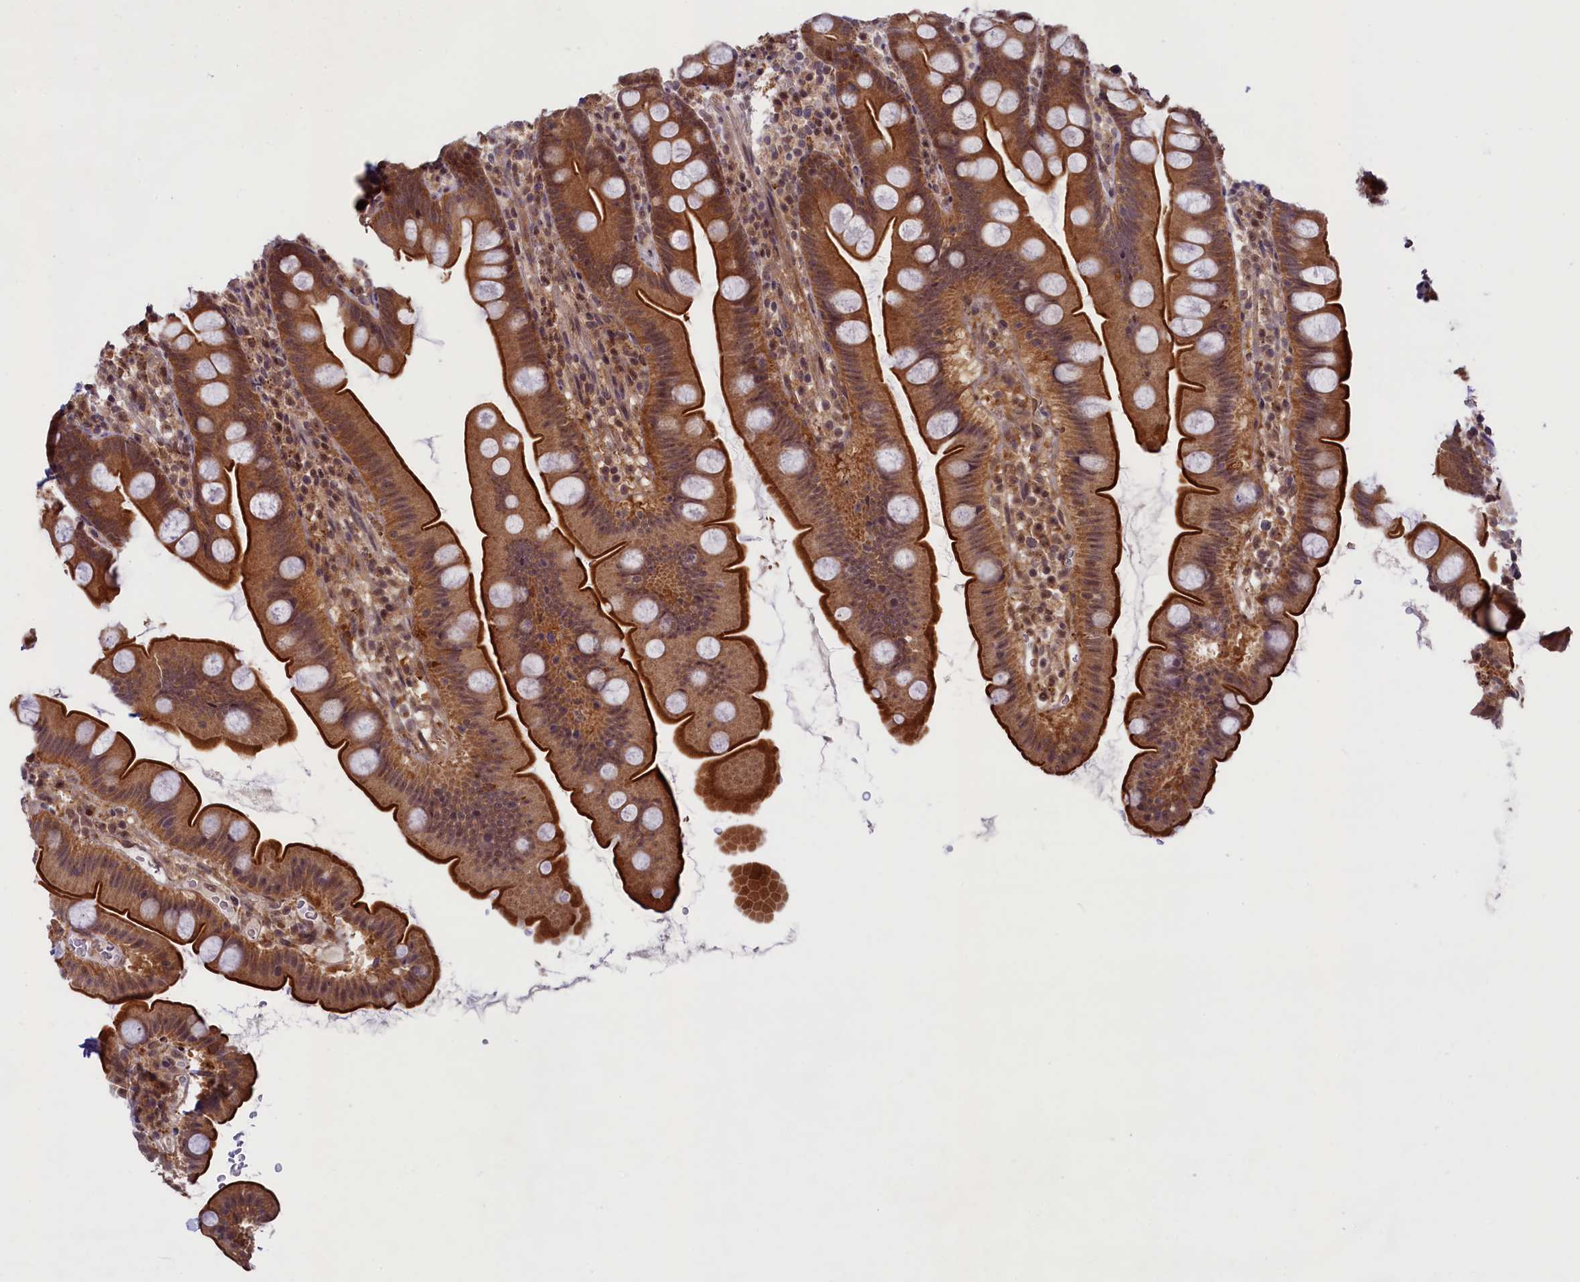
{"staining": {"intensity": "strong", "quantity": ">75%", "location": "cytoplasmic/membranous,nuclear"}, "tissue": "small intestine", "cell_type": "Glandular cells", "image_type": "normal", "snomed": [{"axis": "morphology", "description": "Normal tissue, NOS"}, {"axis": "topography", "description": "Small intestine"}], "caption": "Immunohistochemistry (DAB (3,3'-diaminobenzidine)) staining of normal human small intestine exhibits strong cytoplasmic/membranous,nuclear protein staining in about >75% of glandular cells.", "gene": "SLC7A6OS", "patient": {"sex": "female", "age": 68}}